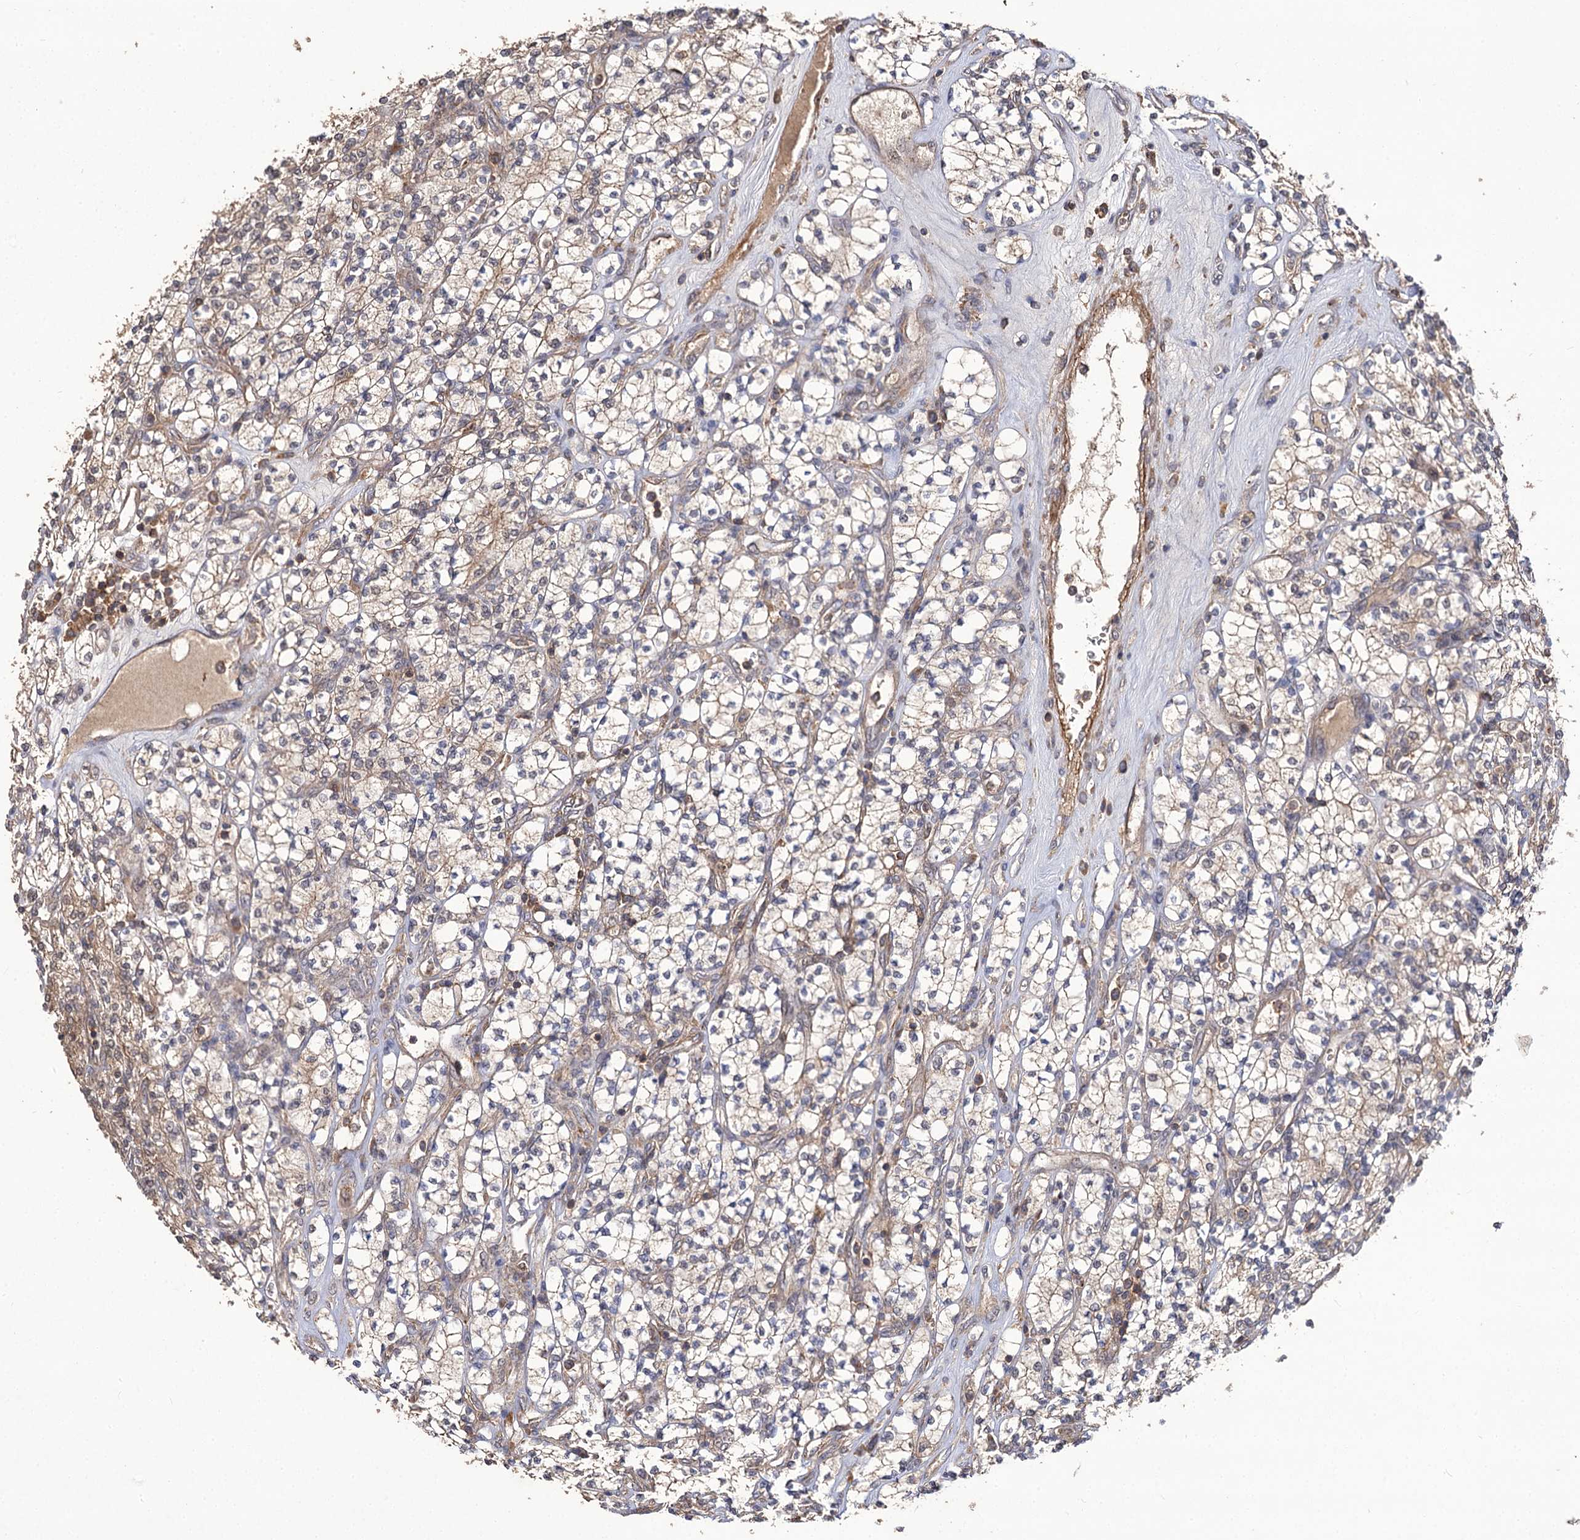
{"staining": {"intensity": "weak", "quantity": "25%-75%", "location": "cytoplasmic/membranous"}, "tissue": "renal cancer", "cell_type": "Tumor cells", "image_type": "cancer", "snomed": [{"axis": "morphology", "description": "Adenocarcinoma, NOS"}, {"axis": "topography", "description": "Kidney"}], "caption": "This photomicrograph reveals adenocarcinoma (renal) stained with immunohistochemistry to label a protein in brown. The cytoplasmic/membranous of tumor cells show weak positivity for the protein. Nuclei are counter-stained blue.", "gene": "FBXW8", "patient": {"sex": "male", "age": 77}}